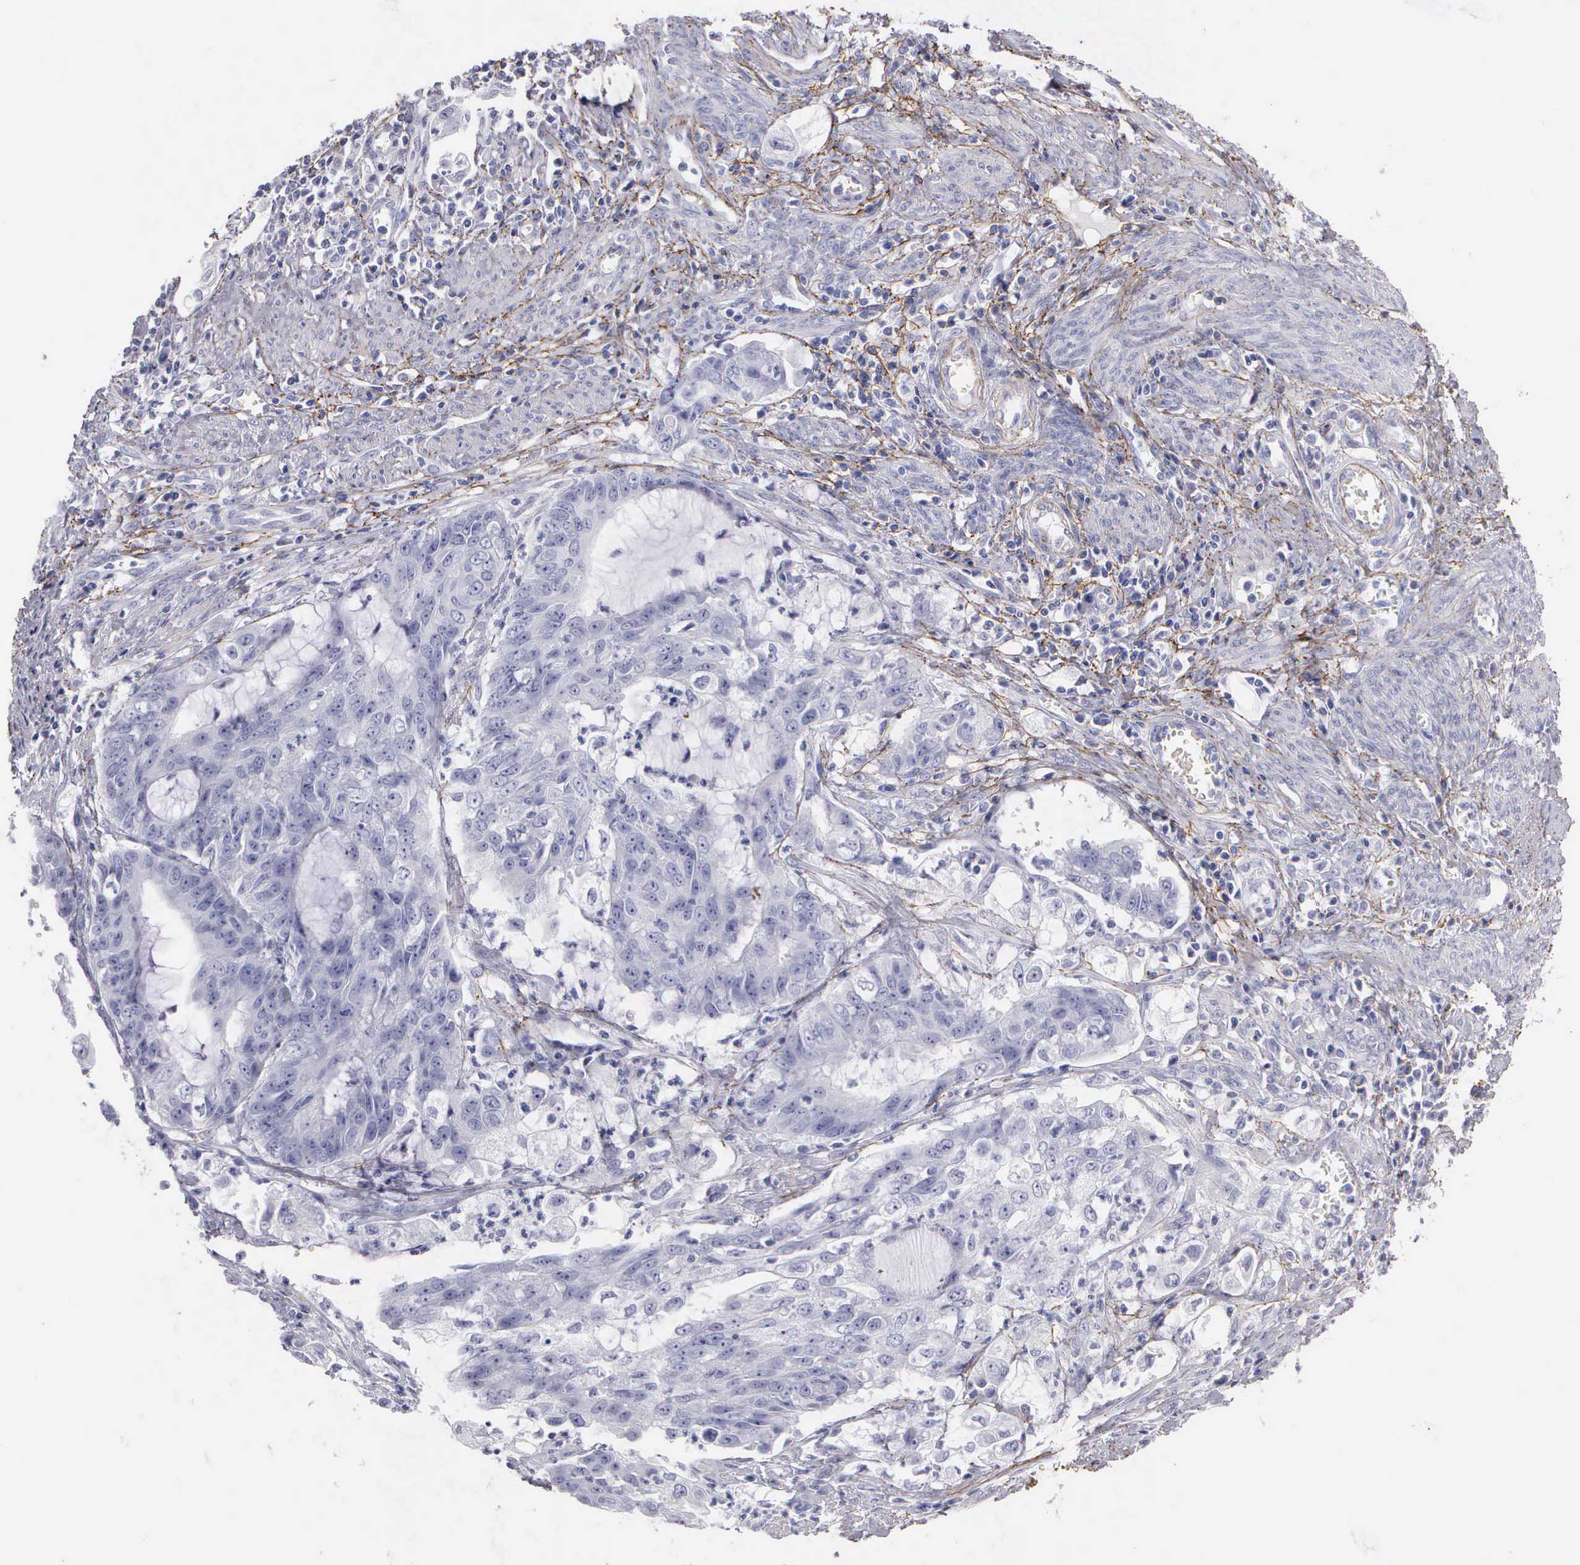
{"staining": {"intensity": "negative", "quantity": "none", "location": "none"}, "tissue": "endometrial cancer", "cell_type": "Tumor cells", "image_type": "cancer", "snomed": [{"axis": "morphology", "description": "Adenocarcinoma, NOS"}, {"axis": "topography", "description": "Endometrium"}], "caption": "The immunohistochemistry (IHC) image has no significant positivity in tumor cells of endometrial cancer (adenocarcinoma) tissue. (IHC, brightfield microscopy, high magnification).", "gene": "FBLN5", "patient": {"sex": "female", "age": 75}}